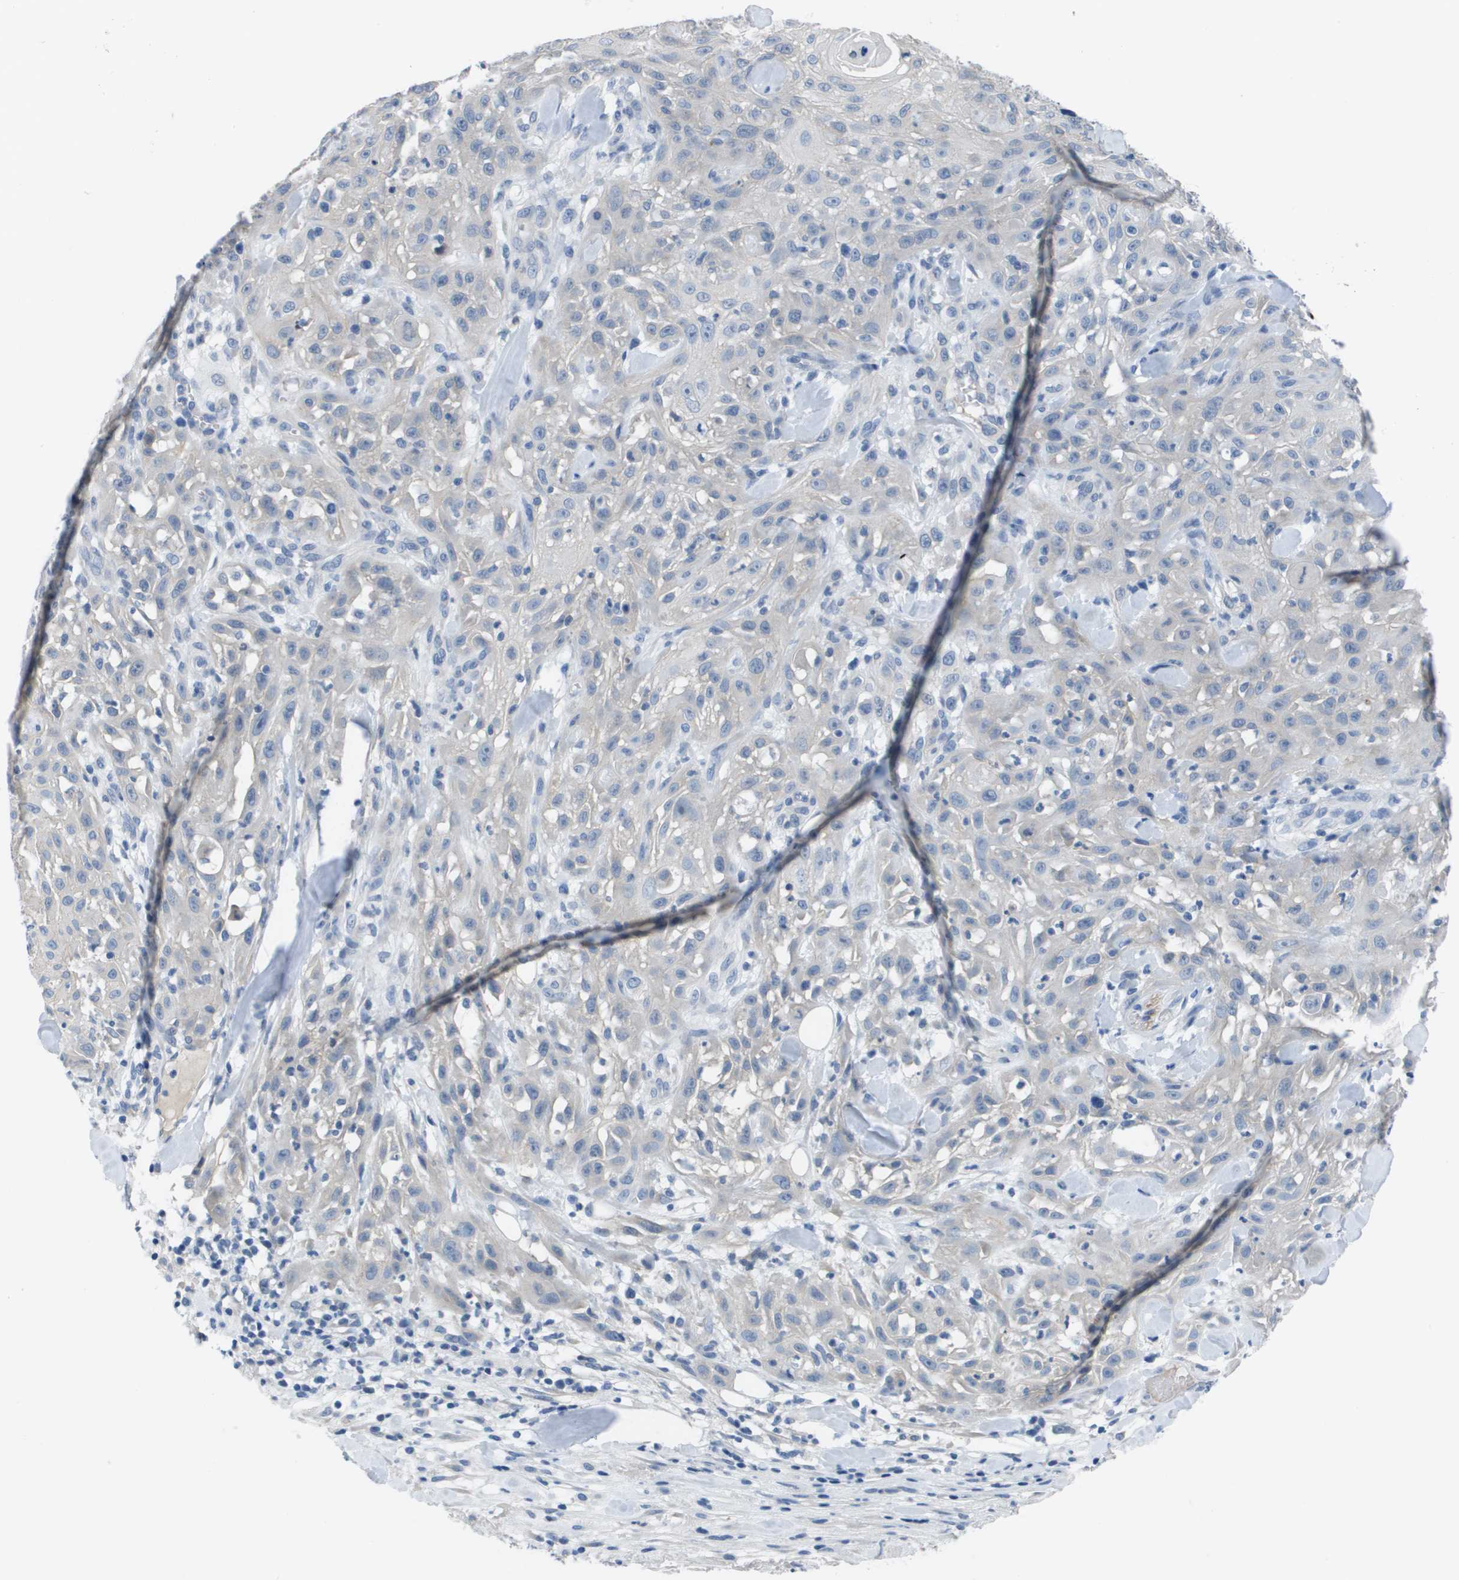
{"staining": {"intensity": "negative", "quantity": "none", "location": "none"}, "tissue": "skin cancer", "cell_type": "Tumor cells", "image_type": "cancer", "snomed": [{"axis": "morphology", "description": "Squamous cell carcinoma, NOS"}, {"axis": "topography", "description": "Skin"}], "caption": "An immunohistochemistry image of skin cancer is shown. There is no staining in tumor cells of skin cancer. Brightfield microscopy of IHC stained with DAB (3,3'-diaminobenzidine) (brown) and hematoxylin (blue), captured at high magnification.", "gene": "NCS1", "patient": {"sex": "male", "age": 75}}